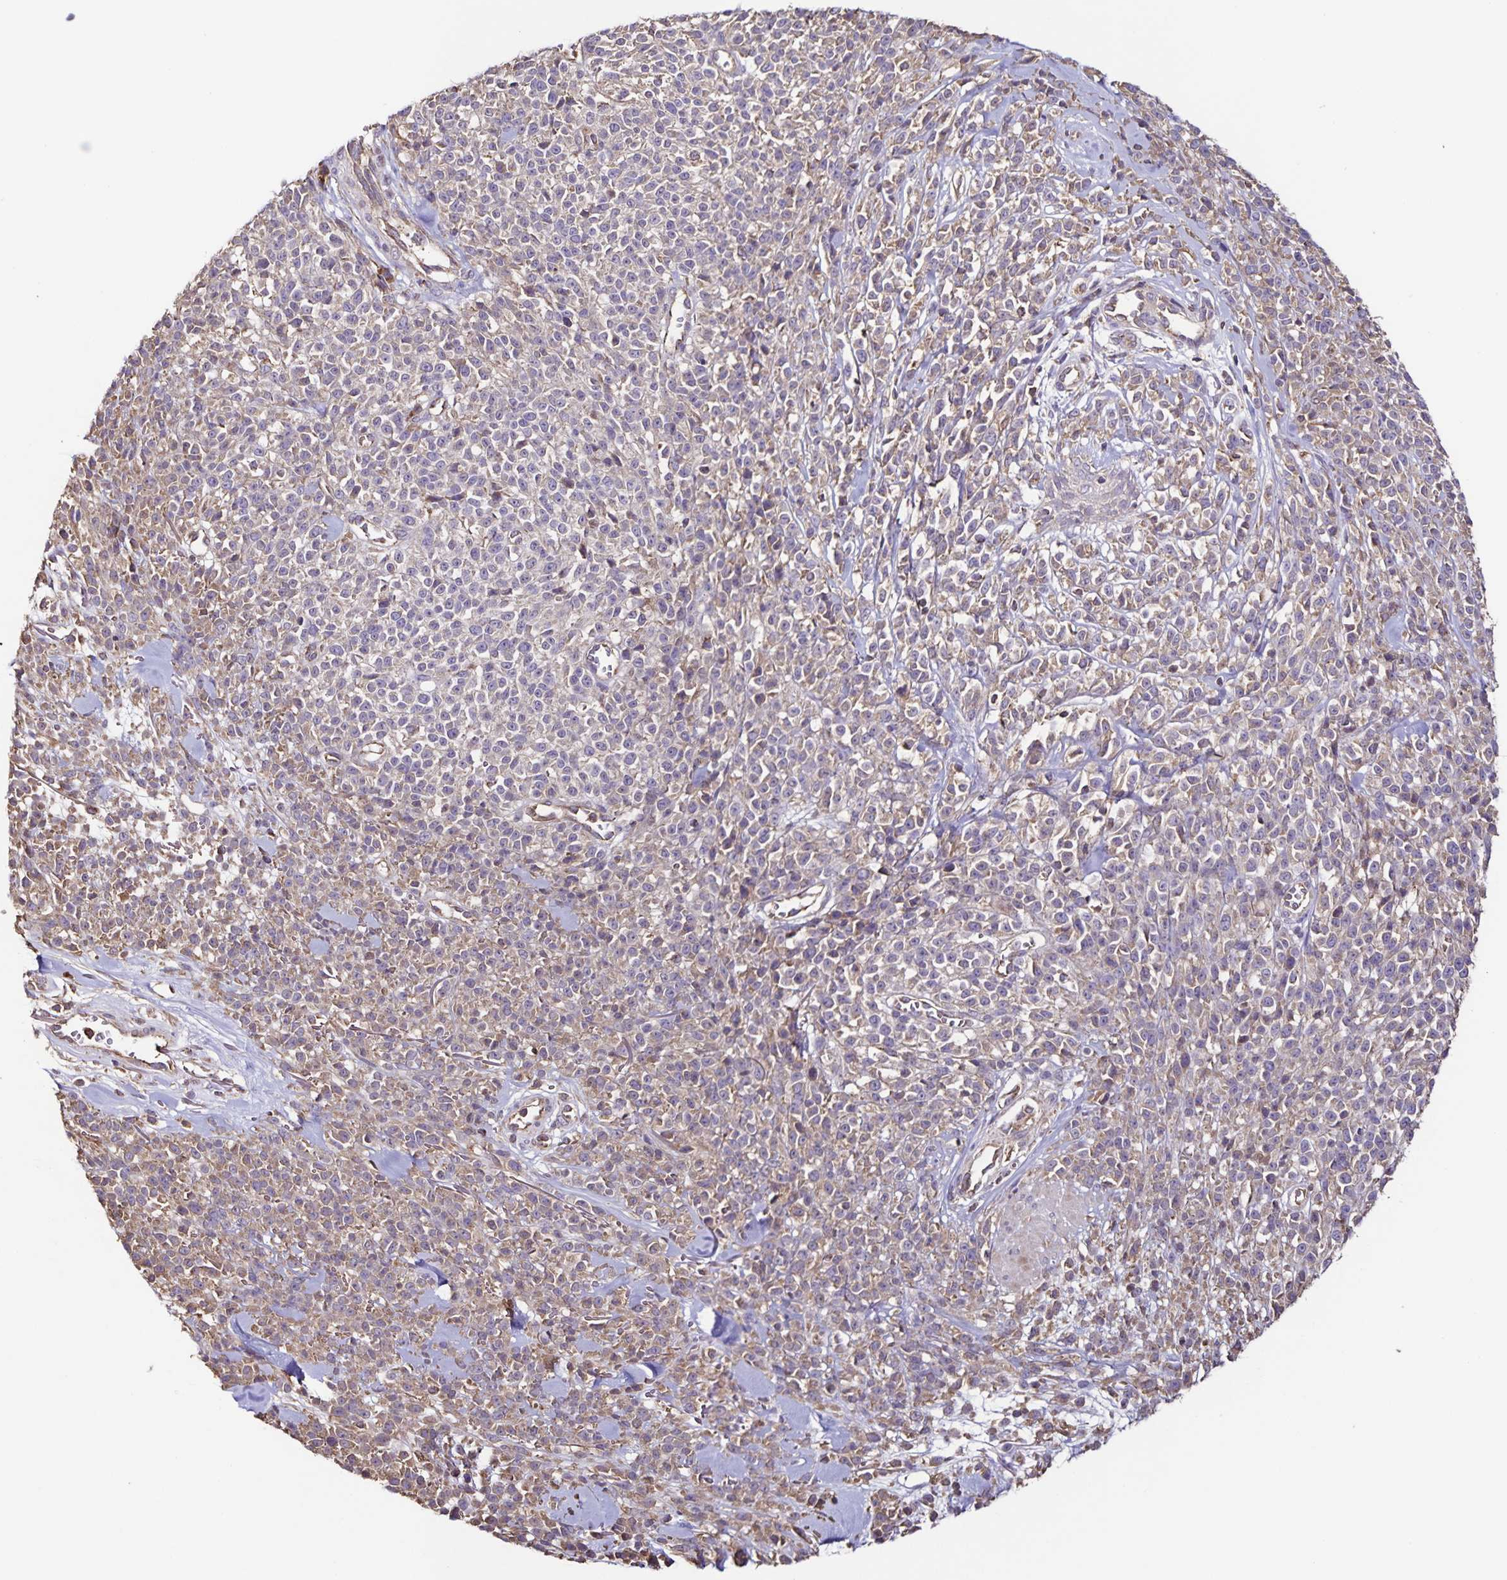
{"staining": {"intensity": "weak", "quantity": "25%-75%", "location": "cytoplasmic/membranous"}, "tissue": "melanoma", "cell_type": "Tumor cells", "image_type": "cancer", "snomed": [{"axis": "morphology", "description": "Malignant melanoma, NOS"}, {"axis": "topography", "description": "Skin"}, {"axis": "topography", "description": "Skin of trunk"}], "caption": "About 25%-75% of tumor cells in human melanoma display weak cytoplasmic/membranous protein positivity as visualized by brown immunohistochemical staining.", "gene": "MAN1A1", "patient": {"sex": "male", "age": 74}}